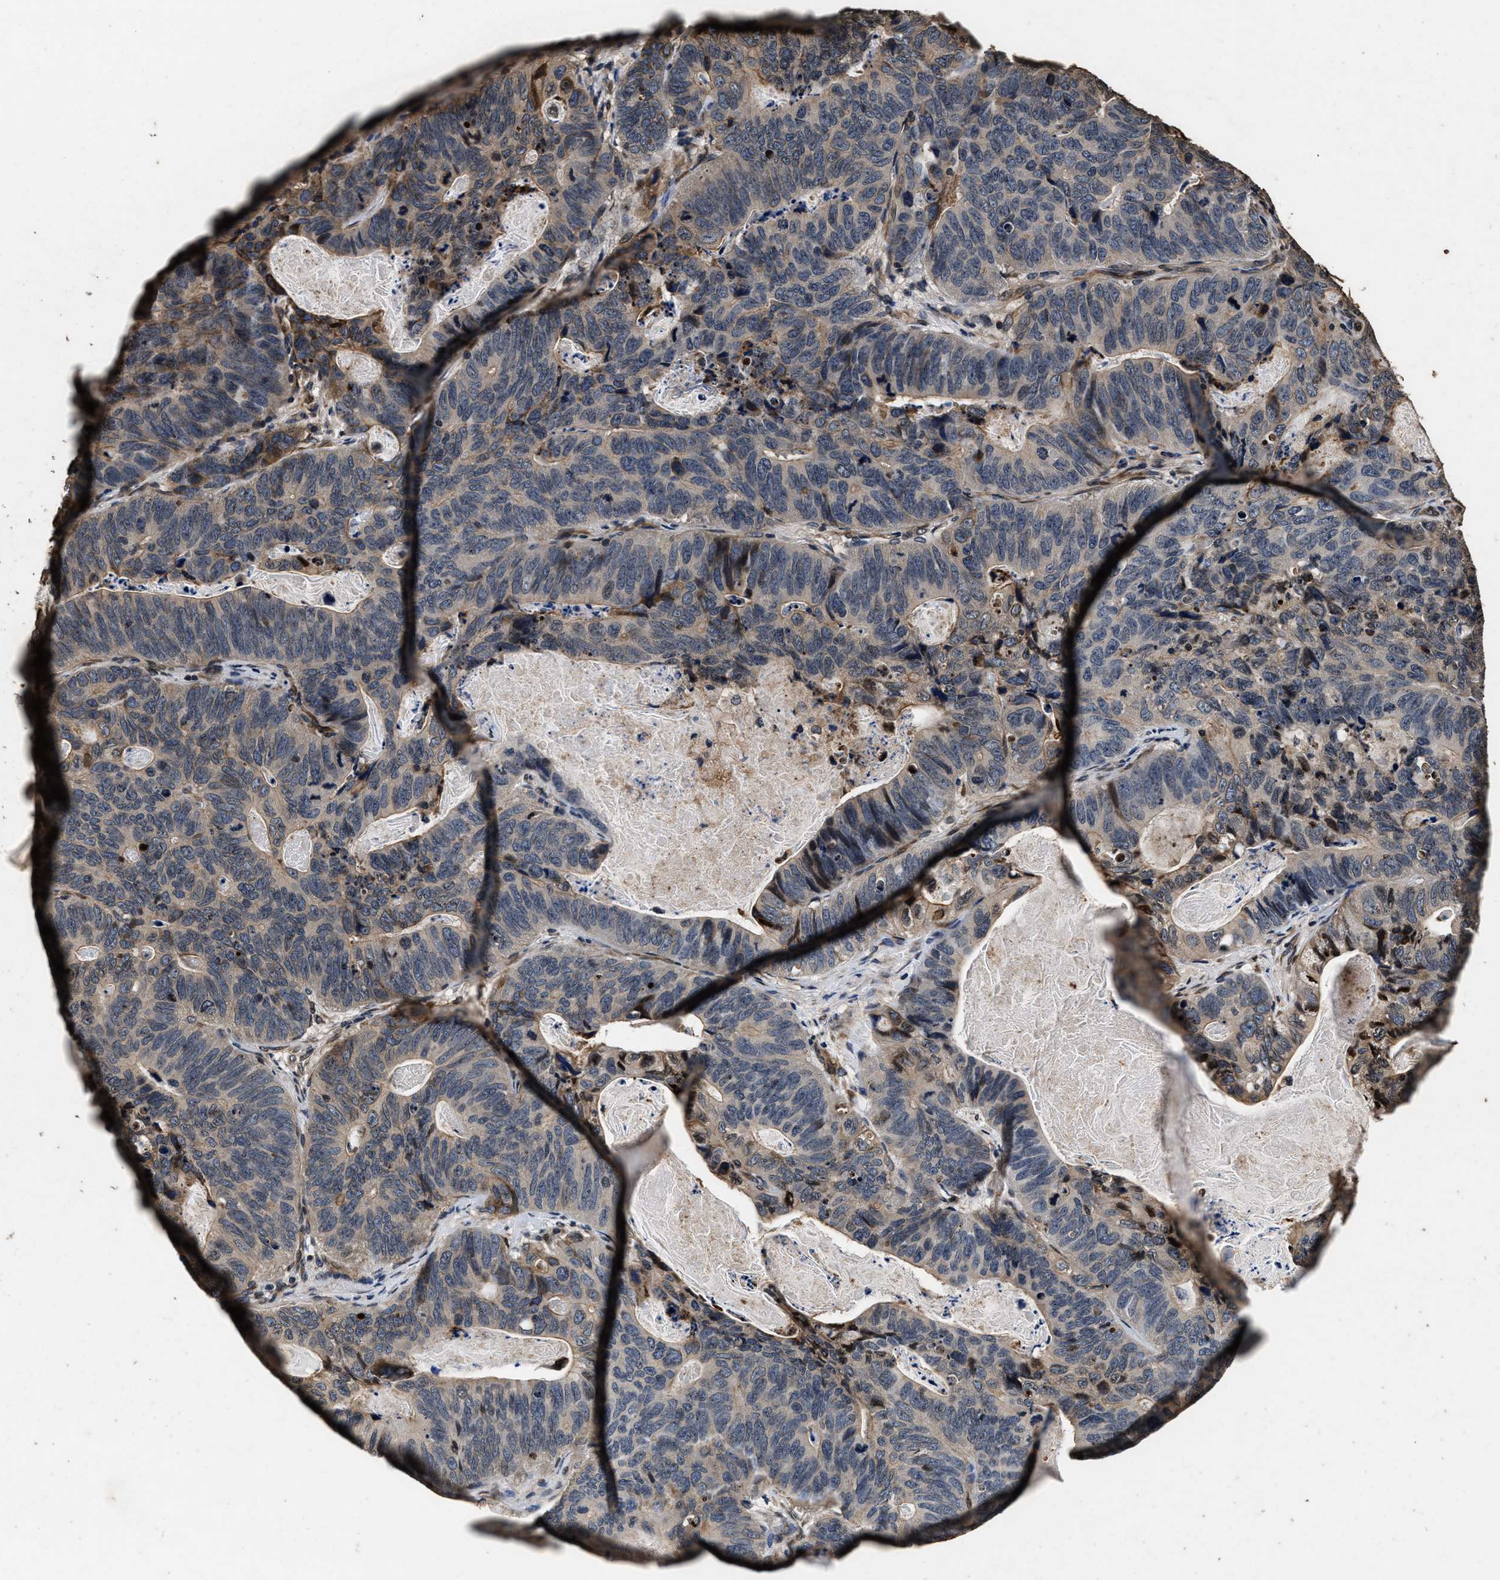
{"staining": {"intensity": "weak", "quantity": "25%-75%", "location": "cytoplasmic/membranous"}, "tissue": "stomach cancer", "cell_type": "Tumor cells", "image_type": "cancer", "snomed": [{"axis": "morphology", "description": "Normal tissue, NOS"}, {"axis": "morphology", "description": "Adenocarcinoma, NOS"}, {"axis": "topography", "description": "Stomach"}], "caption": "There is low levels of weak cytoplasmic/membranous expression in tumor cells of adenocarcinoma (stomach), as demonstrated by immunohistochemical staining (brown color).", "gene": "ACCS", "patient": {"sex": "female", "age": 89}}